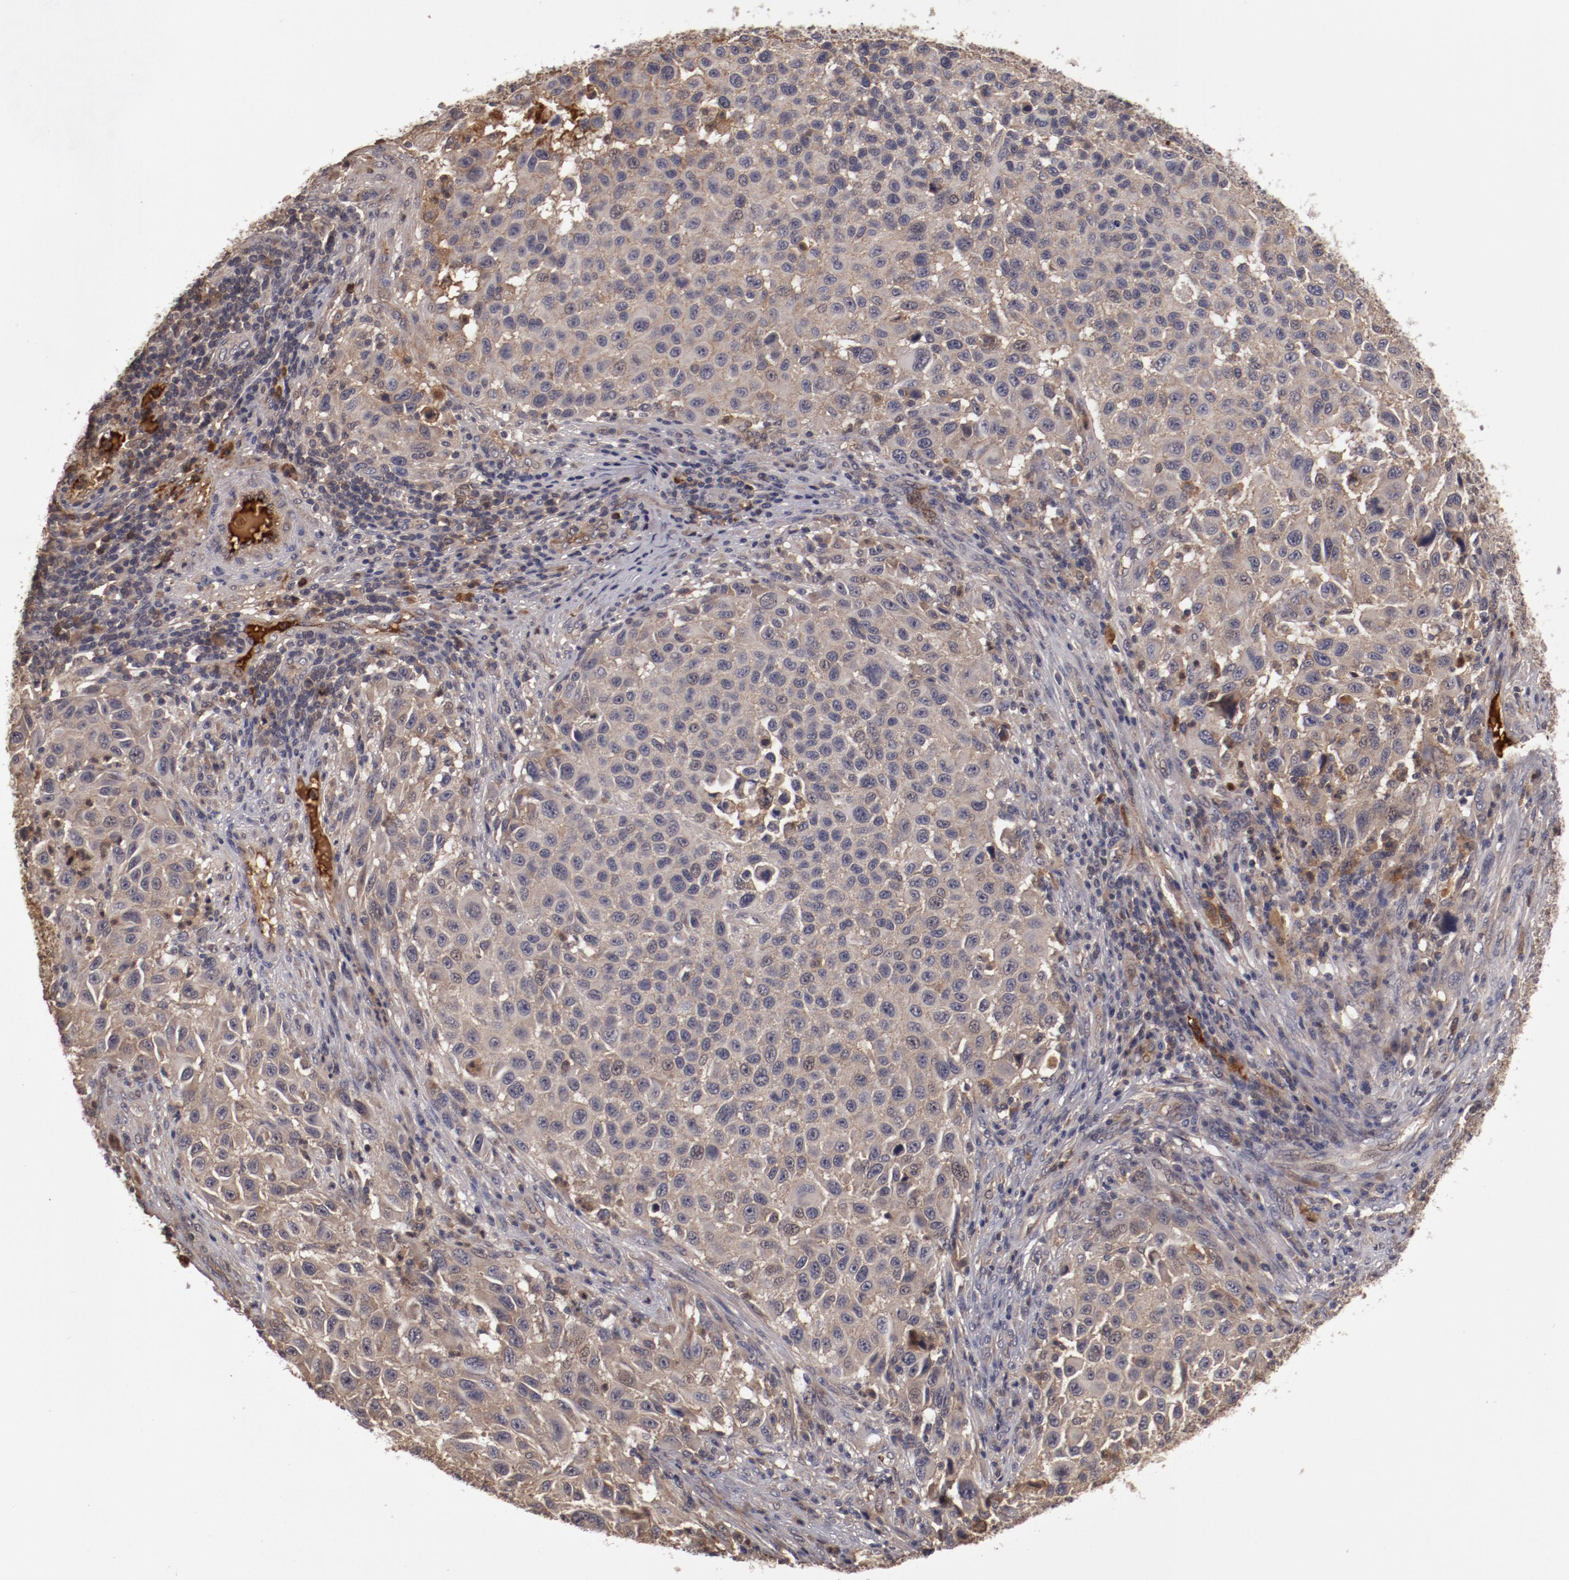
{"staining": {"intensity": "moderate", "quantity": "<25%", "location": "cytoplasmic/membranous"}, "tissue": "melanoma", "cell_type": "Tumor cells", "image_type": "cancer", "snomed": [{"axis": "morphology", "description": "Malignant melanoma, Metastatic site"}, {"axis": "topography", "description": "Lymph node"}], "caption": "Human malignant melanoma (metastatic site) stained with a brown dye reveals moderate cytoplasmic/membranous positive staining in about <25% of tumor cells.", "gene": "CP", "patient": {"sex": "male", "age": 61}}